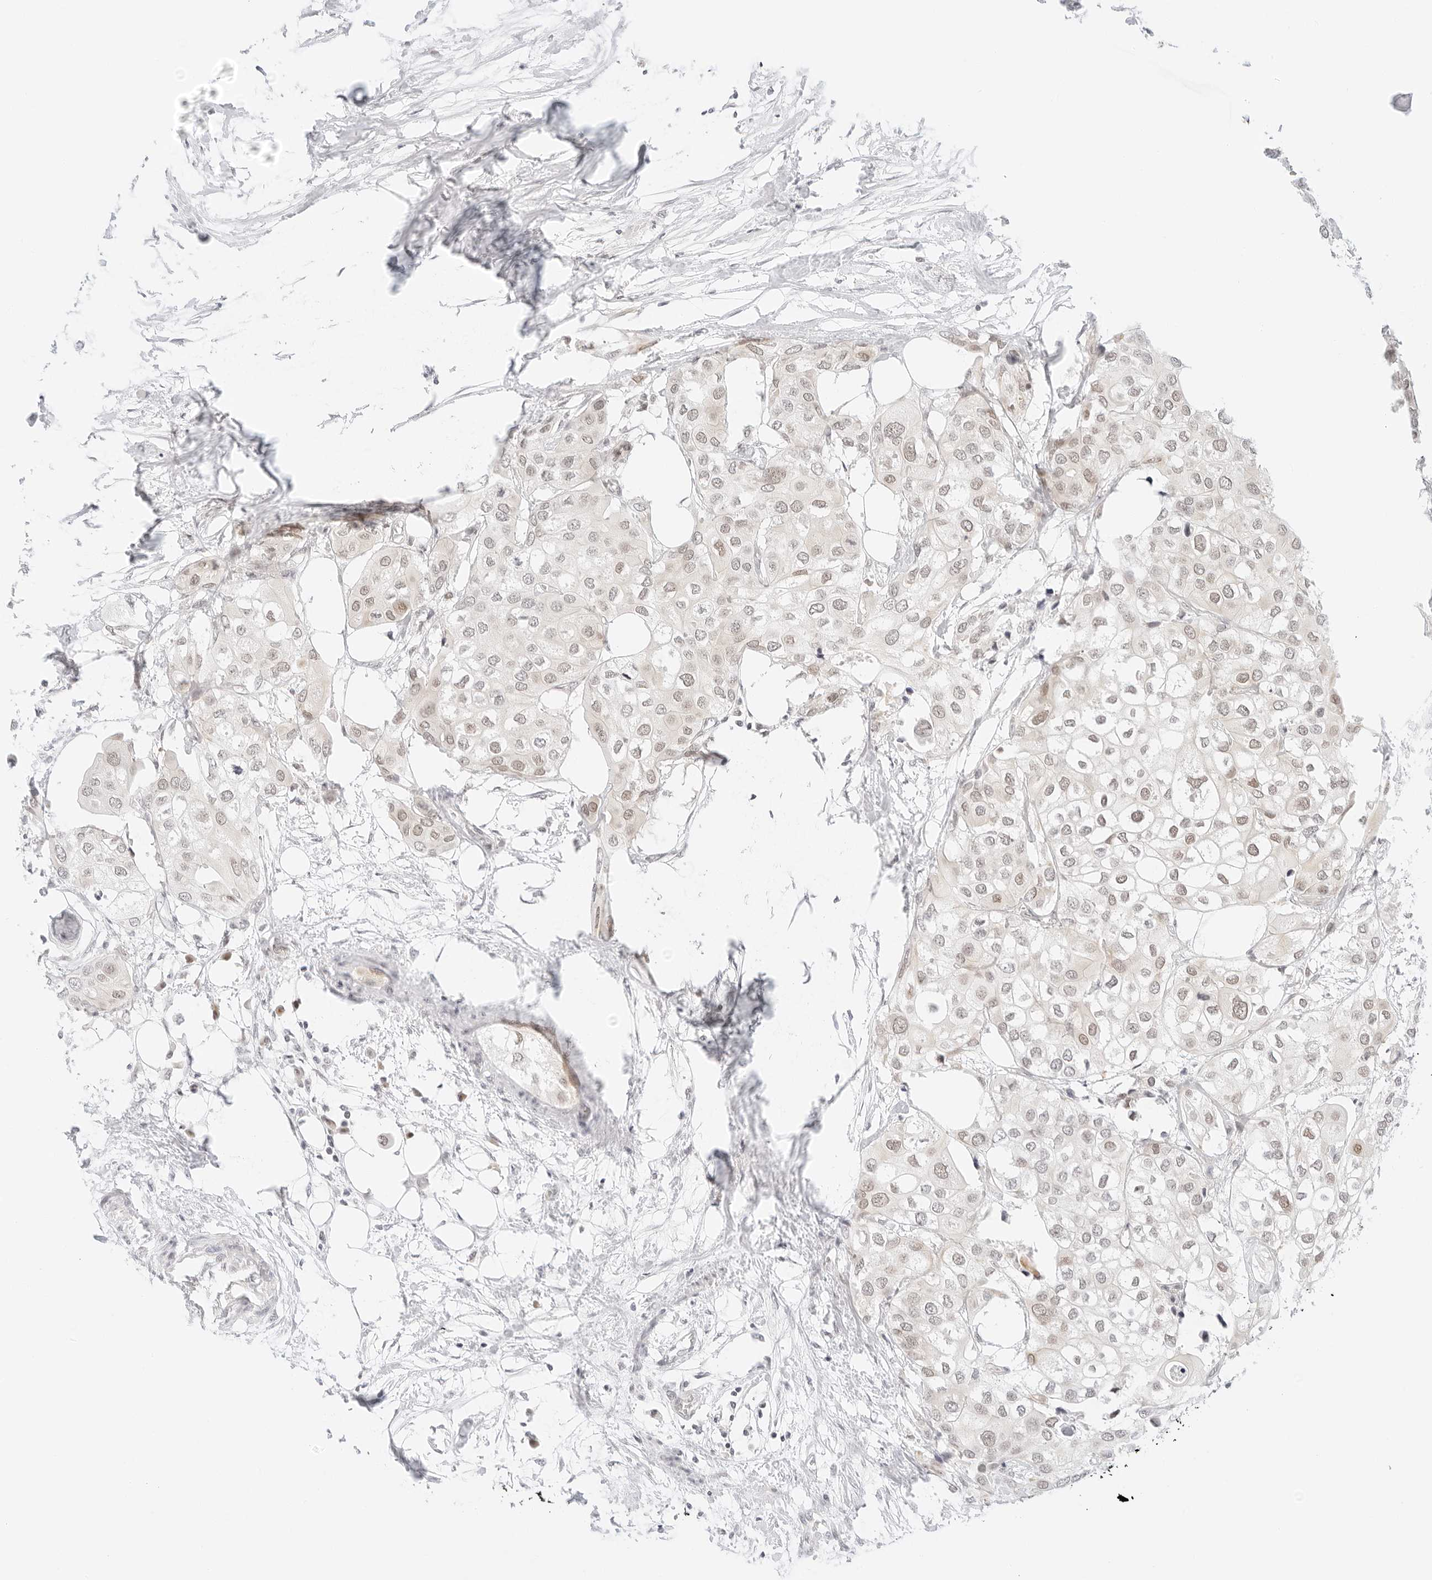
{"staining": {"intensity": "weak", "quantity": "<25%", "location": "nuclear"}, "tissue": "urothelial cancer", "cell_type": "Tumor cells", "image_type": "cancer", "snomed": [{"axis": "morphology", "description": "Urothelial carcinoma, High grade"}, {"axis": "topography", "description": "Urinary bladder"}], "caption": "The immunohistochemistry (IHC) image has no significant staining in tumor cells of urothelial carcinoma (high-grade) tissue. The staining is performed using DAB brown chromogen with nuclei counter-stained in using hematoxylin.", "gene": "POLR3C", "patient": {"sex": "male", "age": 64}}